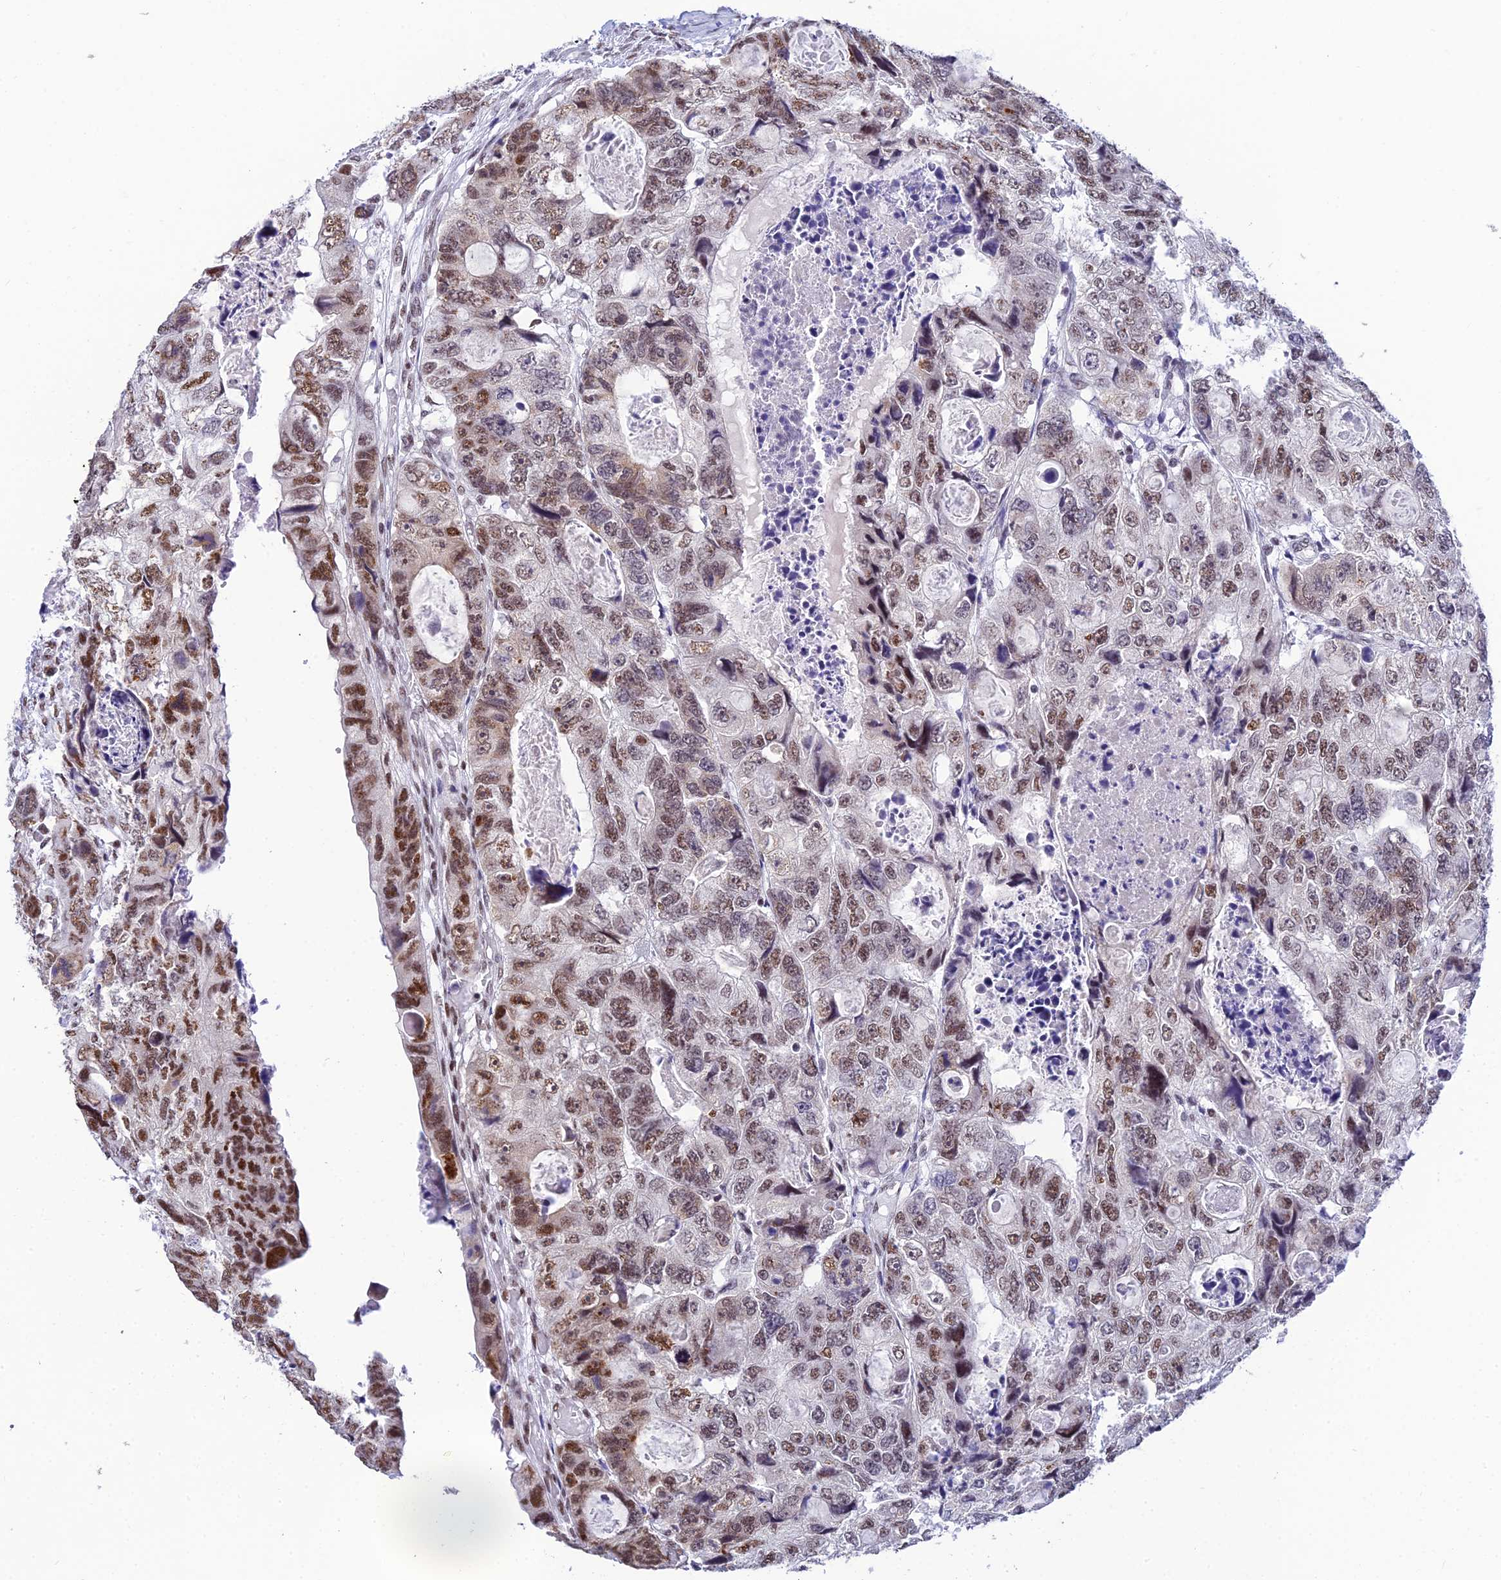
{"staining": {"intensity": "strong", "quantity": "25%-75%", "location": "nuclear"}, "tissue": "colorectal cancer", "cell_type": "Tumor cells", "image_type": "cancer", "snomed": [{"axis": "morphology", "description": "Adenocarcinoma, NOS"}, {"axis": "topography", "description": "Rectum"}], "caption": "Colorectal cancer stained with a protein marker exhibits strong staining in tumor cells.", "gene": "USP22", "patient": {"sex": "male", "age": 59}}